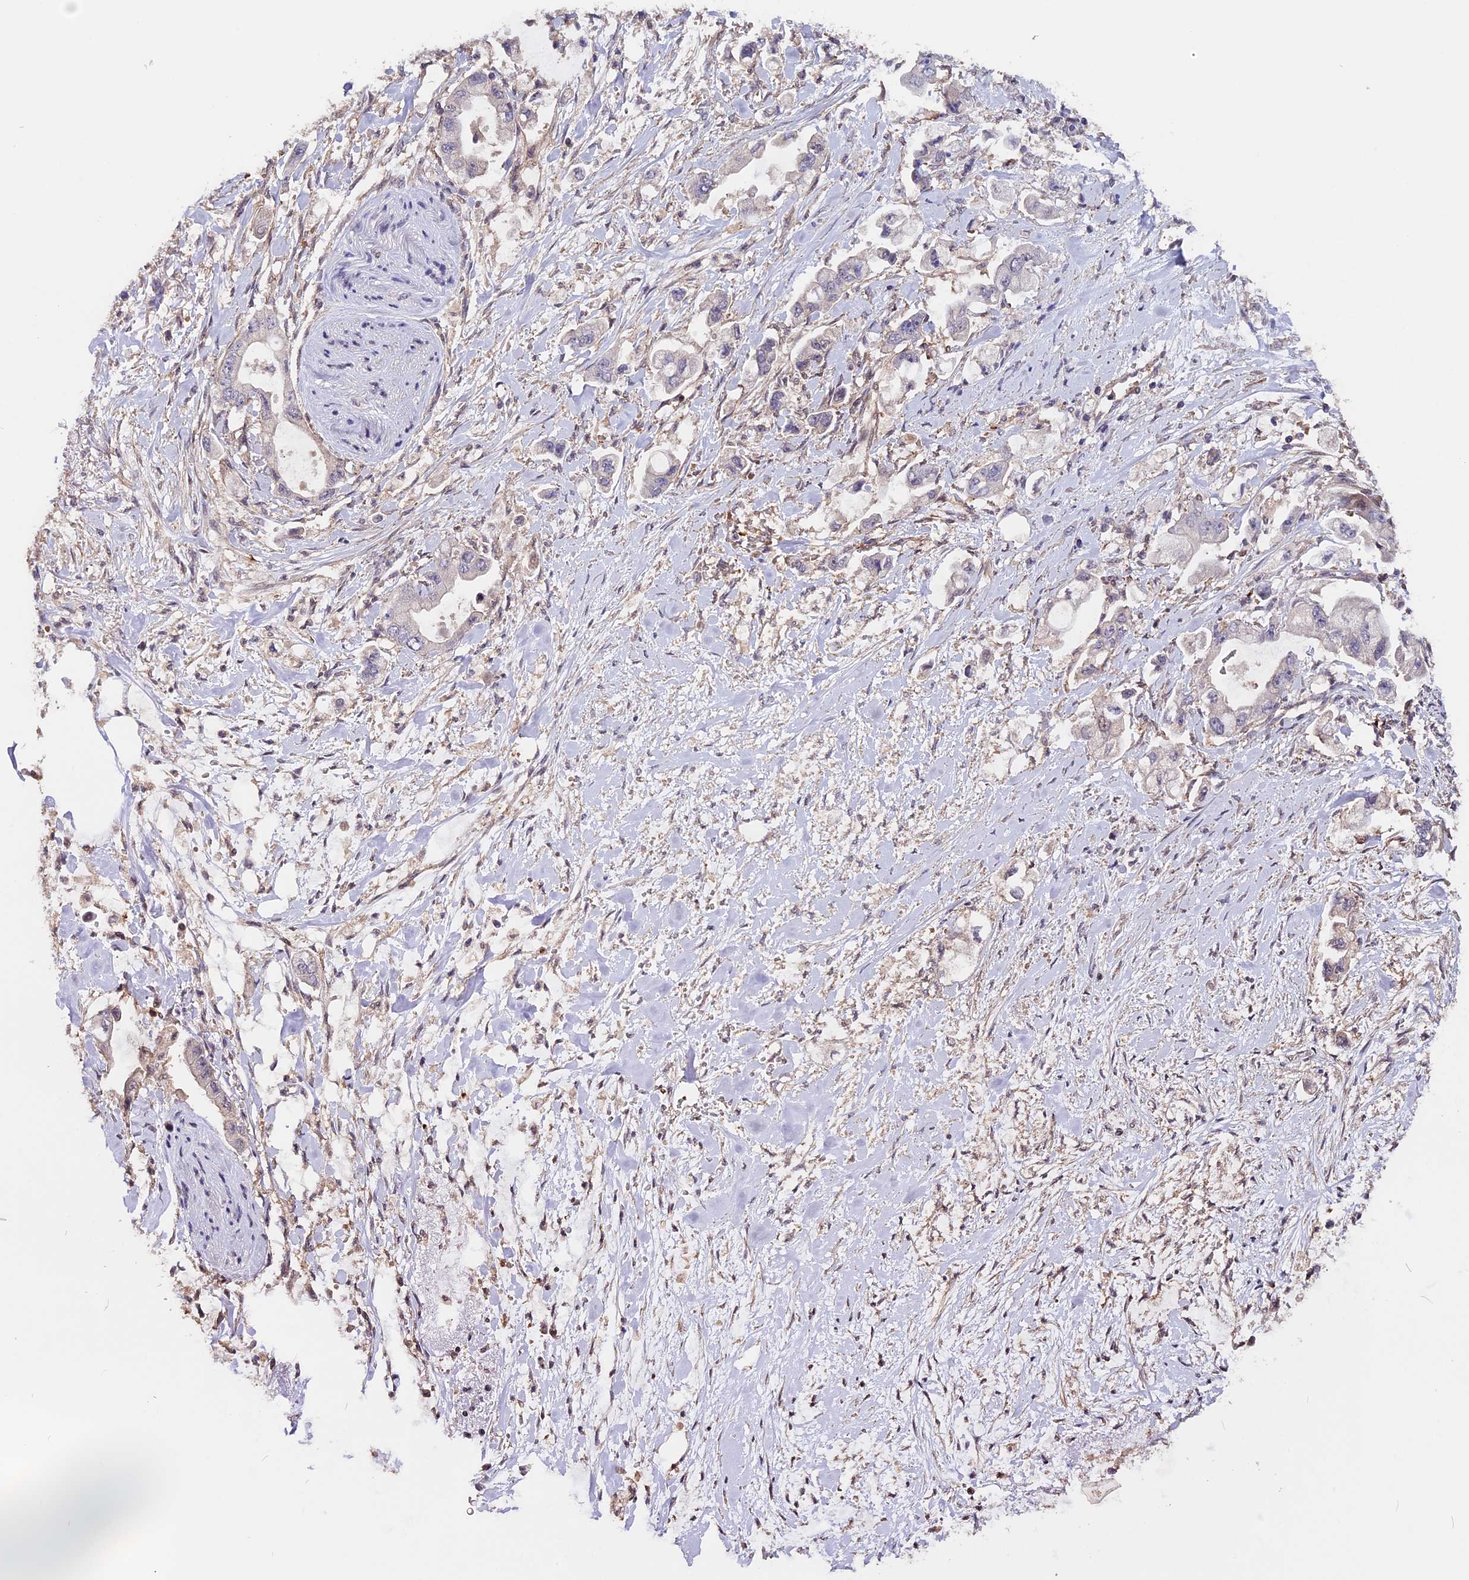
{"staining": {"intensity": "negative", "quantity": "none", "location": "none"}, "tissue": "stomach cancer", "cell_type": "Tumor cells", "image_type": "cancer", "snomed": [{"axis": "morphology", "description": "Adenocarcinoma, NOS"}, {"axis": "topography", "description": "Stomach"}], "caption": "Immunohistochemistry micrograph of neoplastic tissue: human stomach cancer (adenocarcinoma) stained with DAB (3,3'-diaminobenzidine) displays no significant protein staining in tumor cells.", "gene": "ZC3H10", "patient": {"sex": "male", "age": 62}}